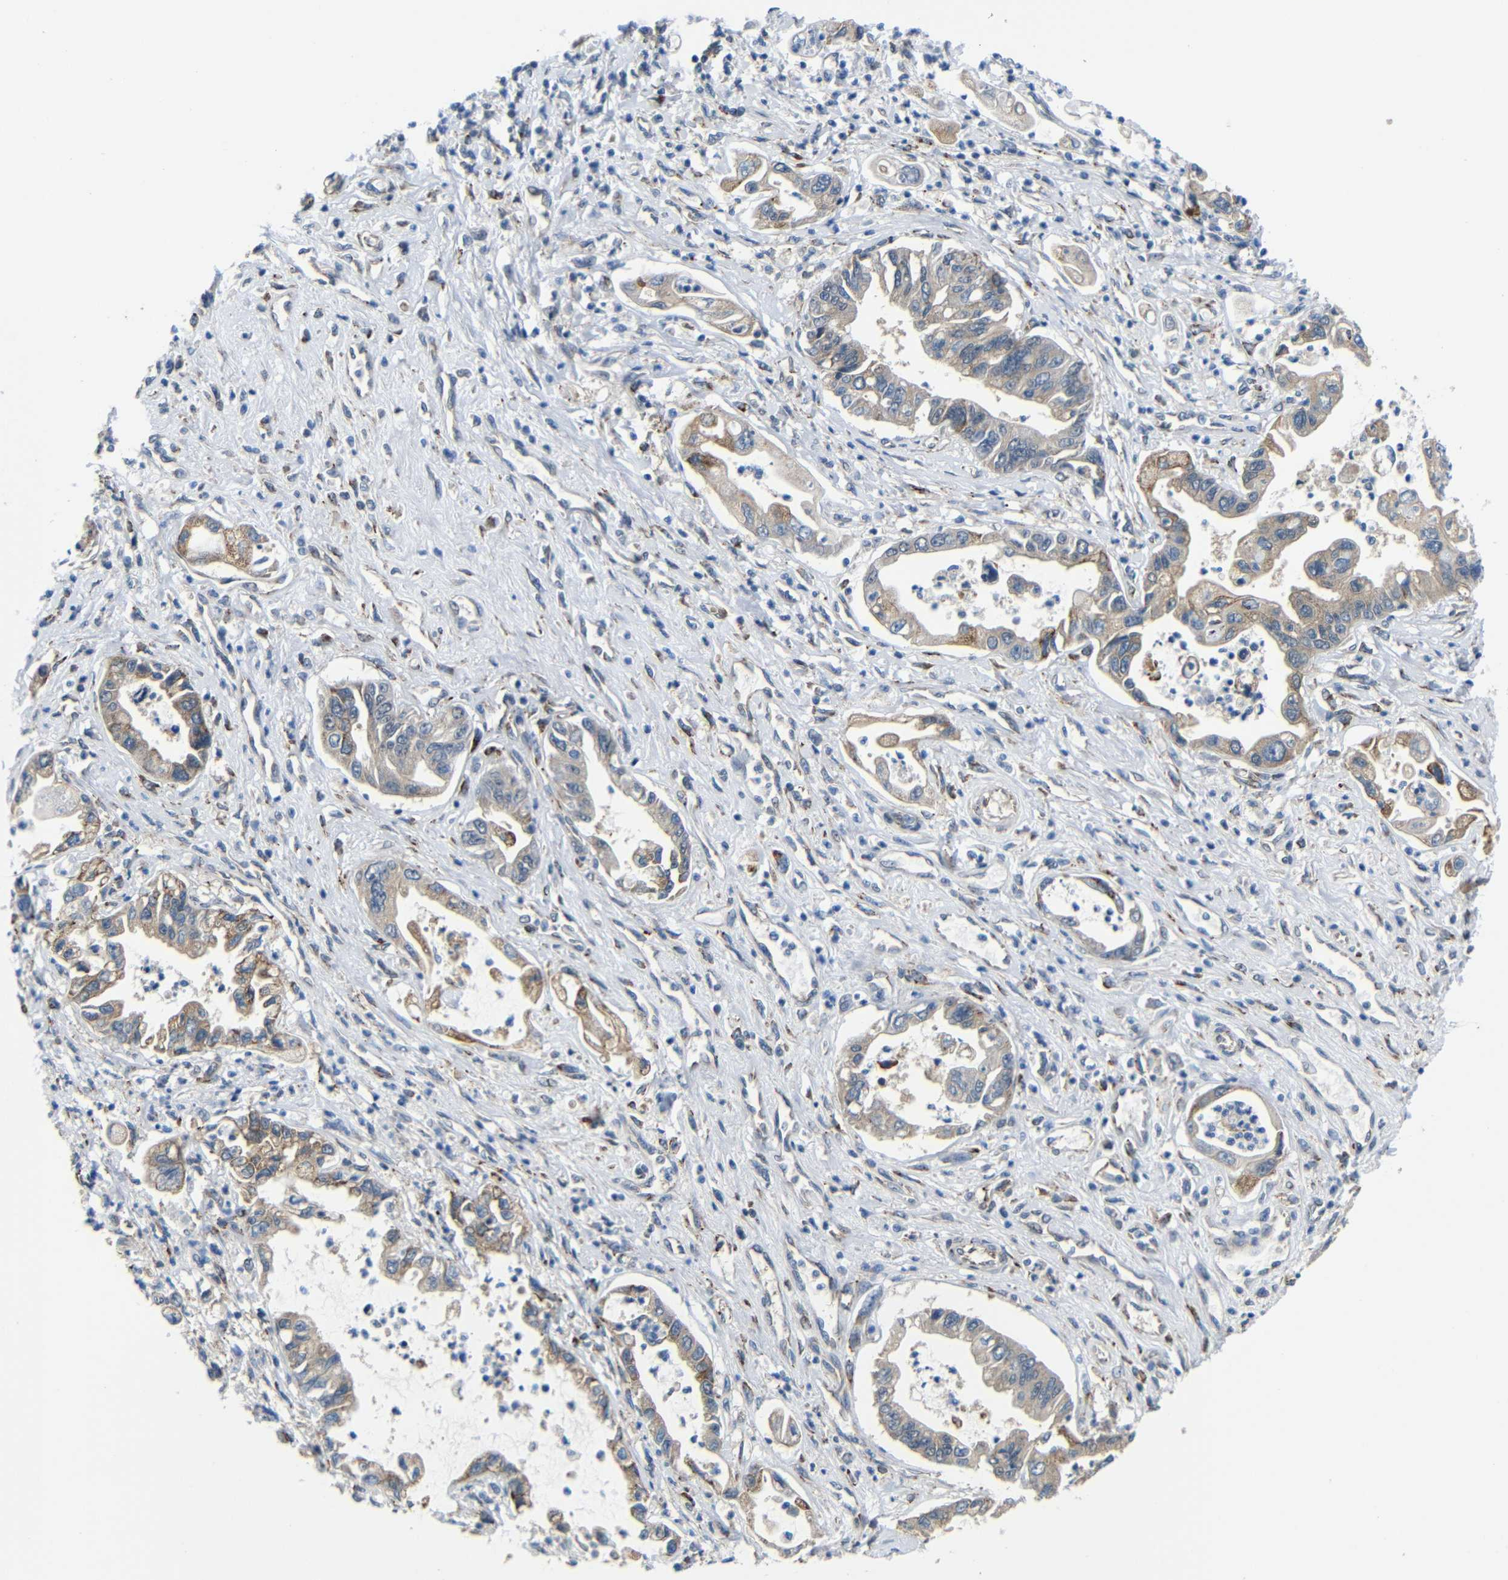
{"staining": {"intensity": "weak", "quantity": "25%-75%", "location": "cytoplasmic/membranous"}, "tissue": "pancreatic cancer", "cell_type": "Tumor cells", "image_type": "cancer", "snomed": [{"axis": "morphology", "description": "Adenocarcinoma, NOS"}, {"axis": "topography", "description": "Pancreas"}], "caption": "Protein staining exhibits weak cytoplasmic/membranous positivity in approximately 25%-75% of tumor cells in adenocarcinoma (pancreatic). The protein of interest is stained brown, and the nuclei are stained in blue (DAB (3,3'-diaminobenzidine) IHC with brightfield microscopy, high magnification).", "gene": "SYDE1", "patient": {"sex": "male", "age": 56}}